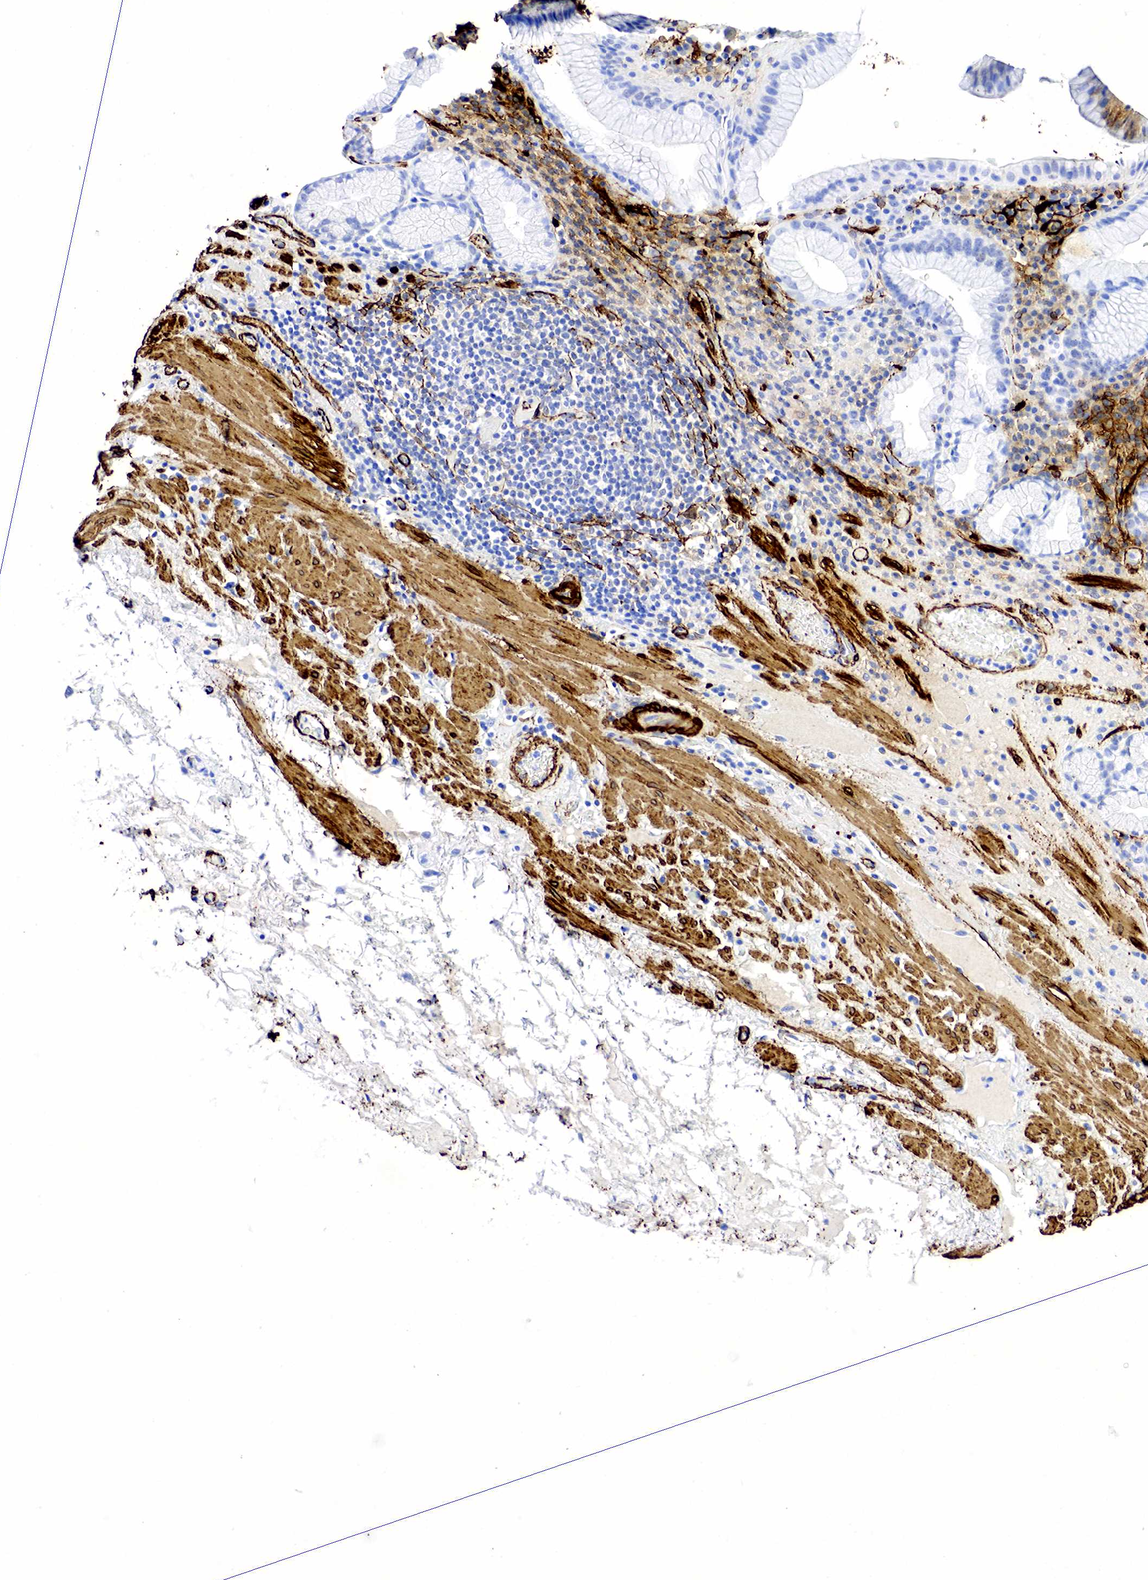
{"staining": {"intensity": "negative", "quantity": "none", "location": "none"}, "tissue": "stomach", "cell_type": "Glandular cells", "image_type": "normal", "snomed": [{"axis": "morphology", "description": "Normal tissue, NOS"}, {"axis": "topography", "description": "Stomach, lower"}, {"axis": "topography", "description": "Duodenum"}], "caption": "A photomicrograph of stomach stained for a protein exhibits no brown staining in glandular cells. The staining was performed using DAB (3,3'-diaminobenzidine) to visualize the protein expression in brown, while the nuclei were stained in blue with hematoxylin (Magnification: 20x).", "gene": "ACTA2", "patient": {"sex": "male", "age": 84}}